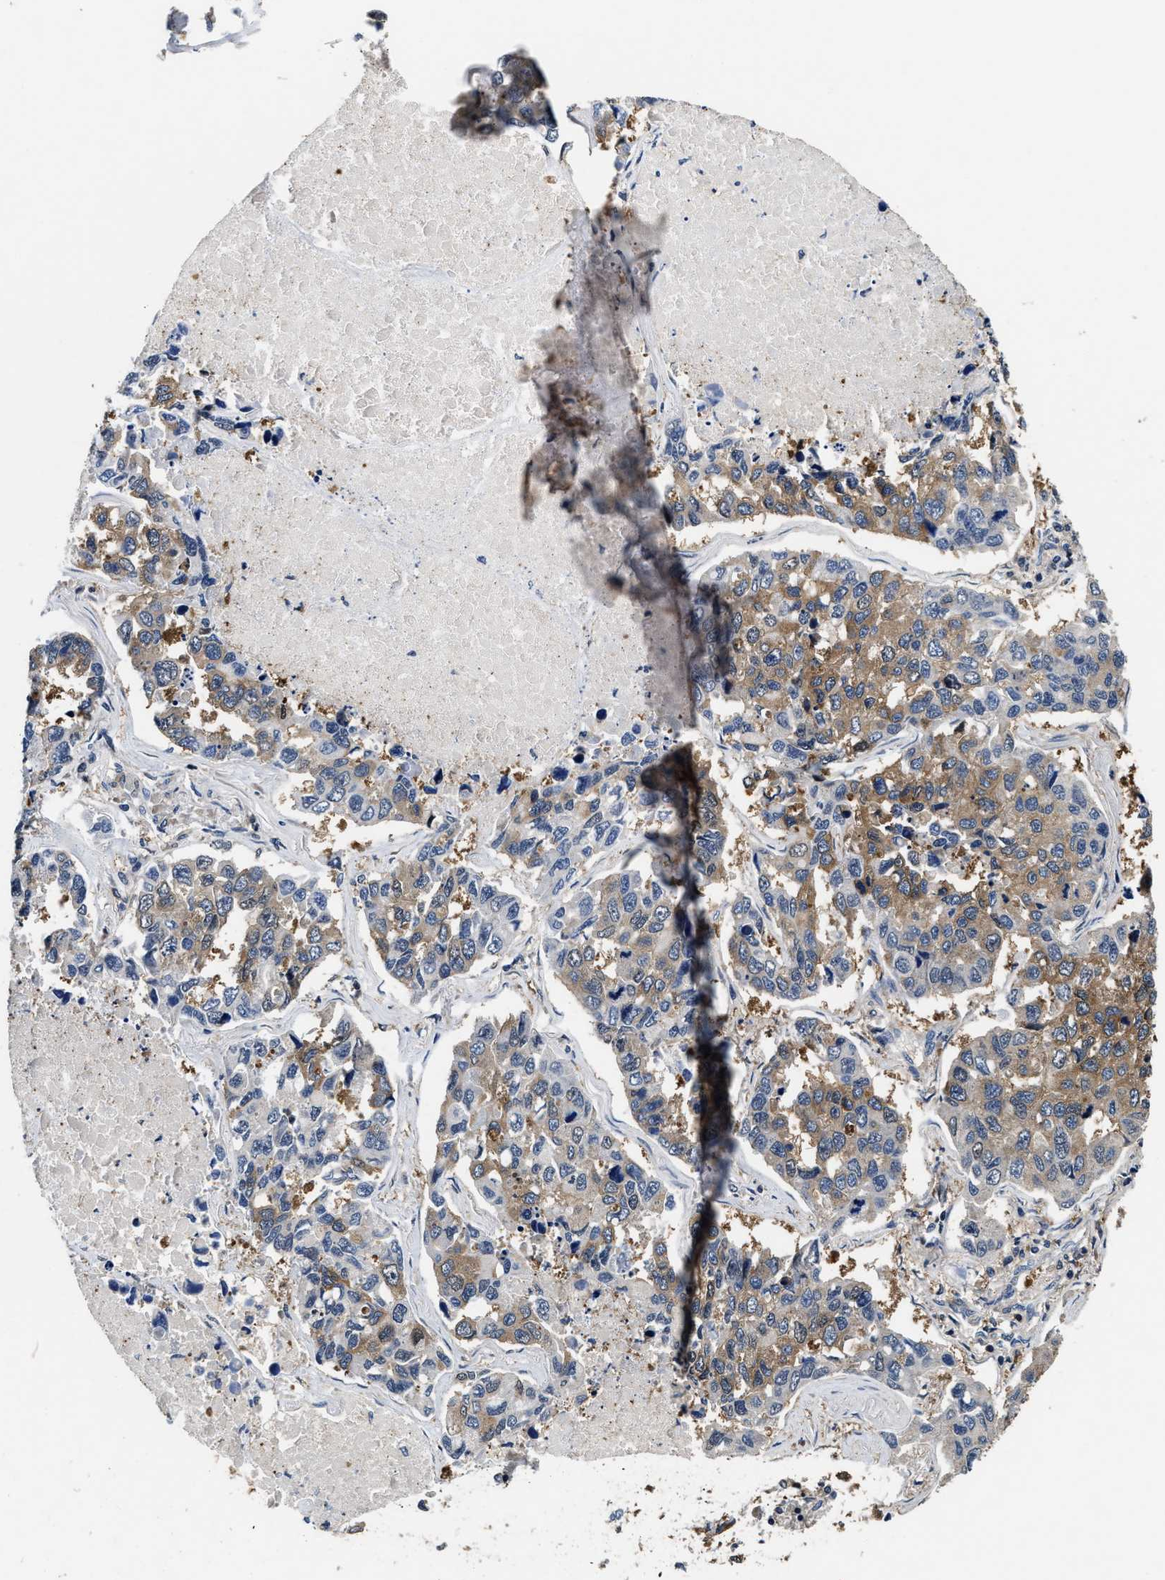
{"staining": {"intensity": "moderate", "quantity": "25%-75%", "location": "cytoplasmic/membranous"}, "tissue": "lung cancer", "cell_type": "Tumor cells", "image_type": "cancer", "snomed": [{"axis": "morphology", "description": "Adenocarcinoma, NOS"}, {"axis": "topography", "description": "Lung"}], "caption": "Protein staining of lung cancer tissue demonstrates moderate cytoplasmic/membranous expression in approximately 25%-75% of tumor cells. Nuclei are stained in blue.", "gene": "PHPT1", "patient": {"sex": "male", "age": 64}}